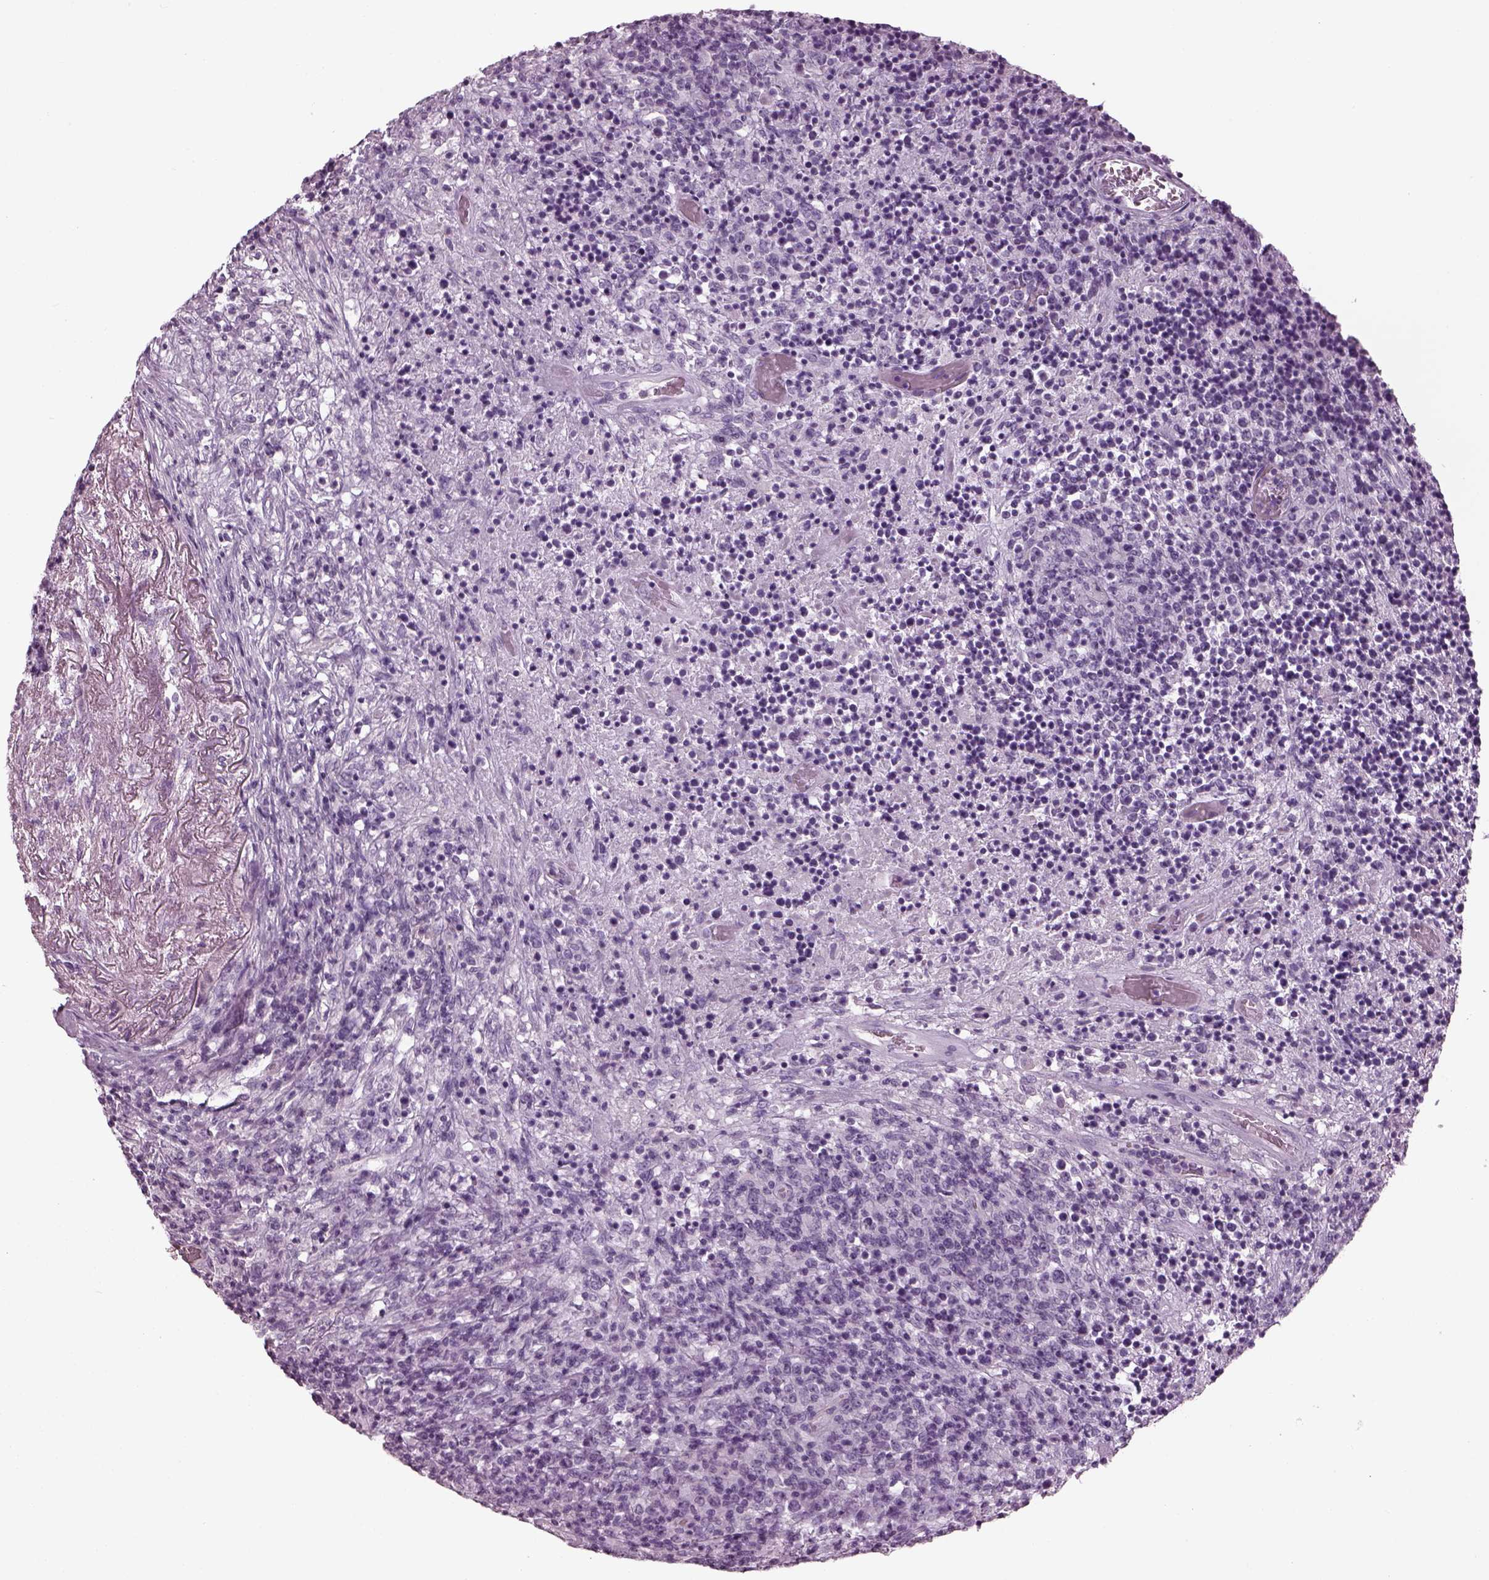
{"staining": {"intensity": "negative", "quantity": "none", "location": "none"}, "tissue": "lymphoma", "cell_type": "Tumor cells", "image_type": "cancer", "snomed": [{"axis": "morphology", "description": "Malignant lymphoma, non-Hodgkin's type, High grade"}, {"axis": "topography", "description": "Lung"}], "caption": "An image of human malignant lymphoma, non-Hodgkin's type (high-grade) is negative for staining in tumor cells.", "gene": "PDC", "patient": {"sex": "male", "age": 79}}